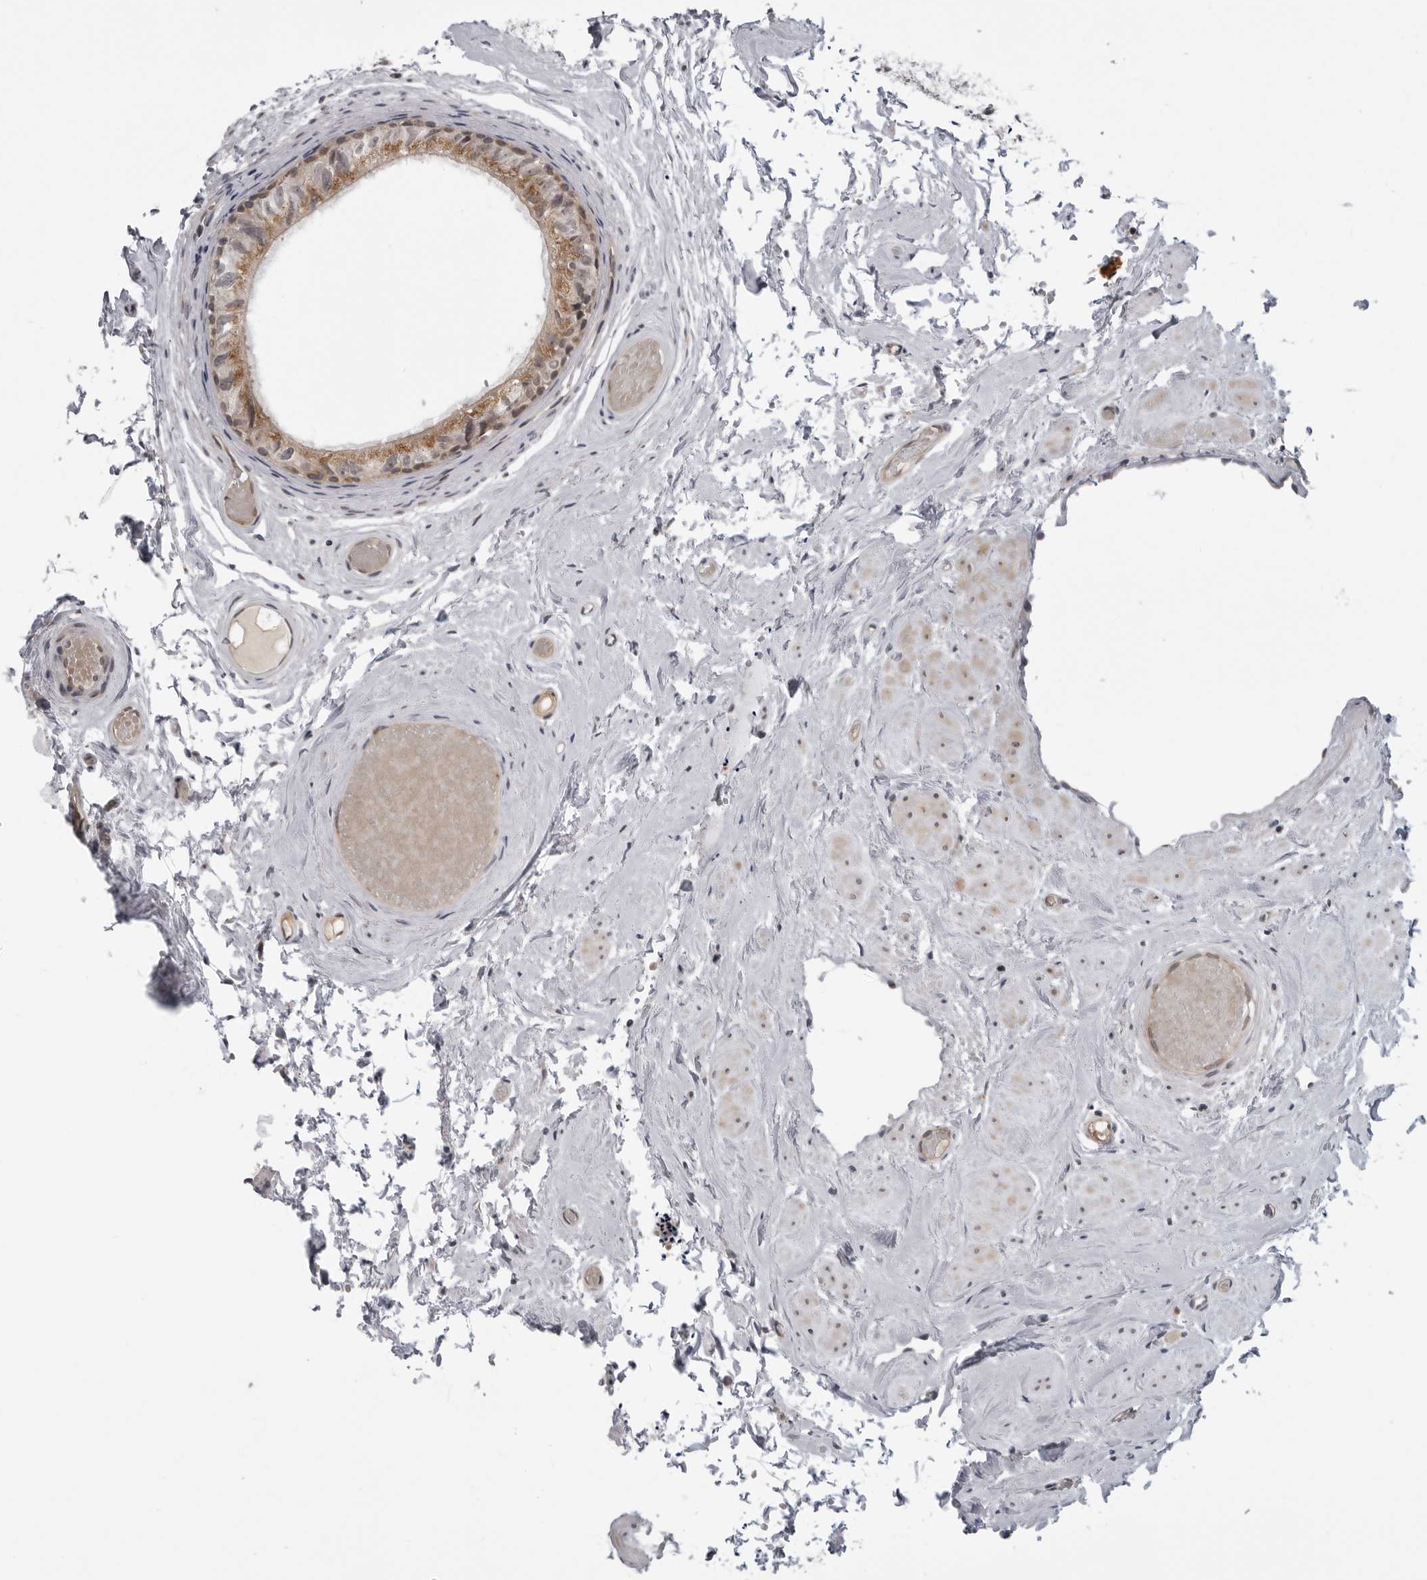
{"staining": {"intensity": "moderate", "quantity": ">75%", "location": "cytoplasmic/membranous,nuclear"}, "tissue": "epididymis", "cell_type": "Glandular cells", "image_type": "normal", "snomed": [{"axis": "morphology", "description": "Normal tissue, NOS"}, {"axis": "topography", "description": "Epididymis"}], "caption": "Immunohistochemistry (IHC) histopathology image of unremarkable human epididymis stained for a protein (brown), which shows medium levels of moderate cytoplasmic/membranous,nuclear positivity in approximately >75% of glandular cells.", "gene": "LRRC45", "patient": {"sex": "male", "age": 79}}